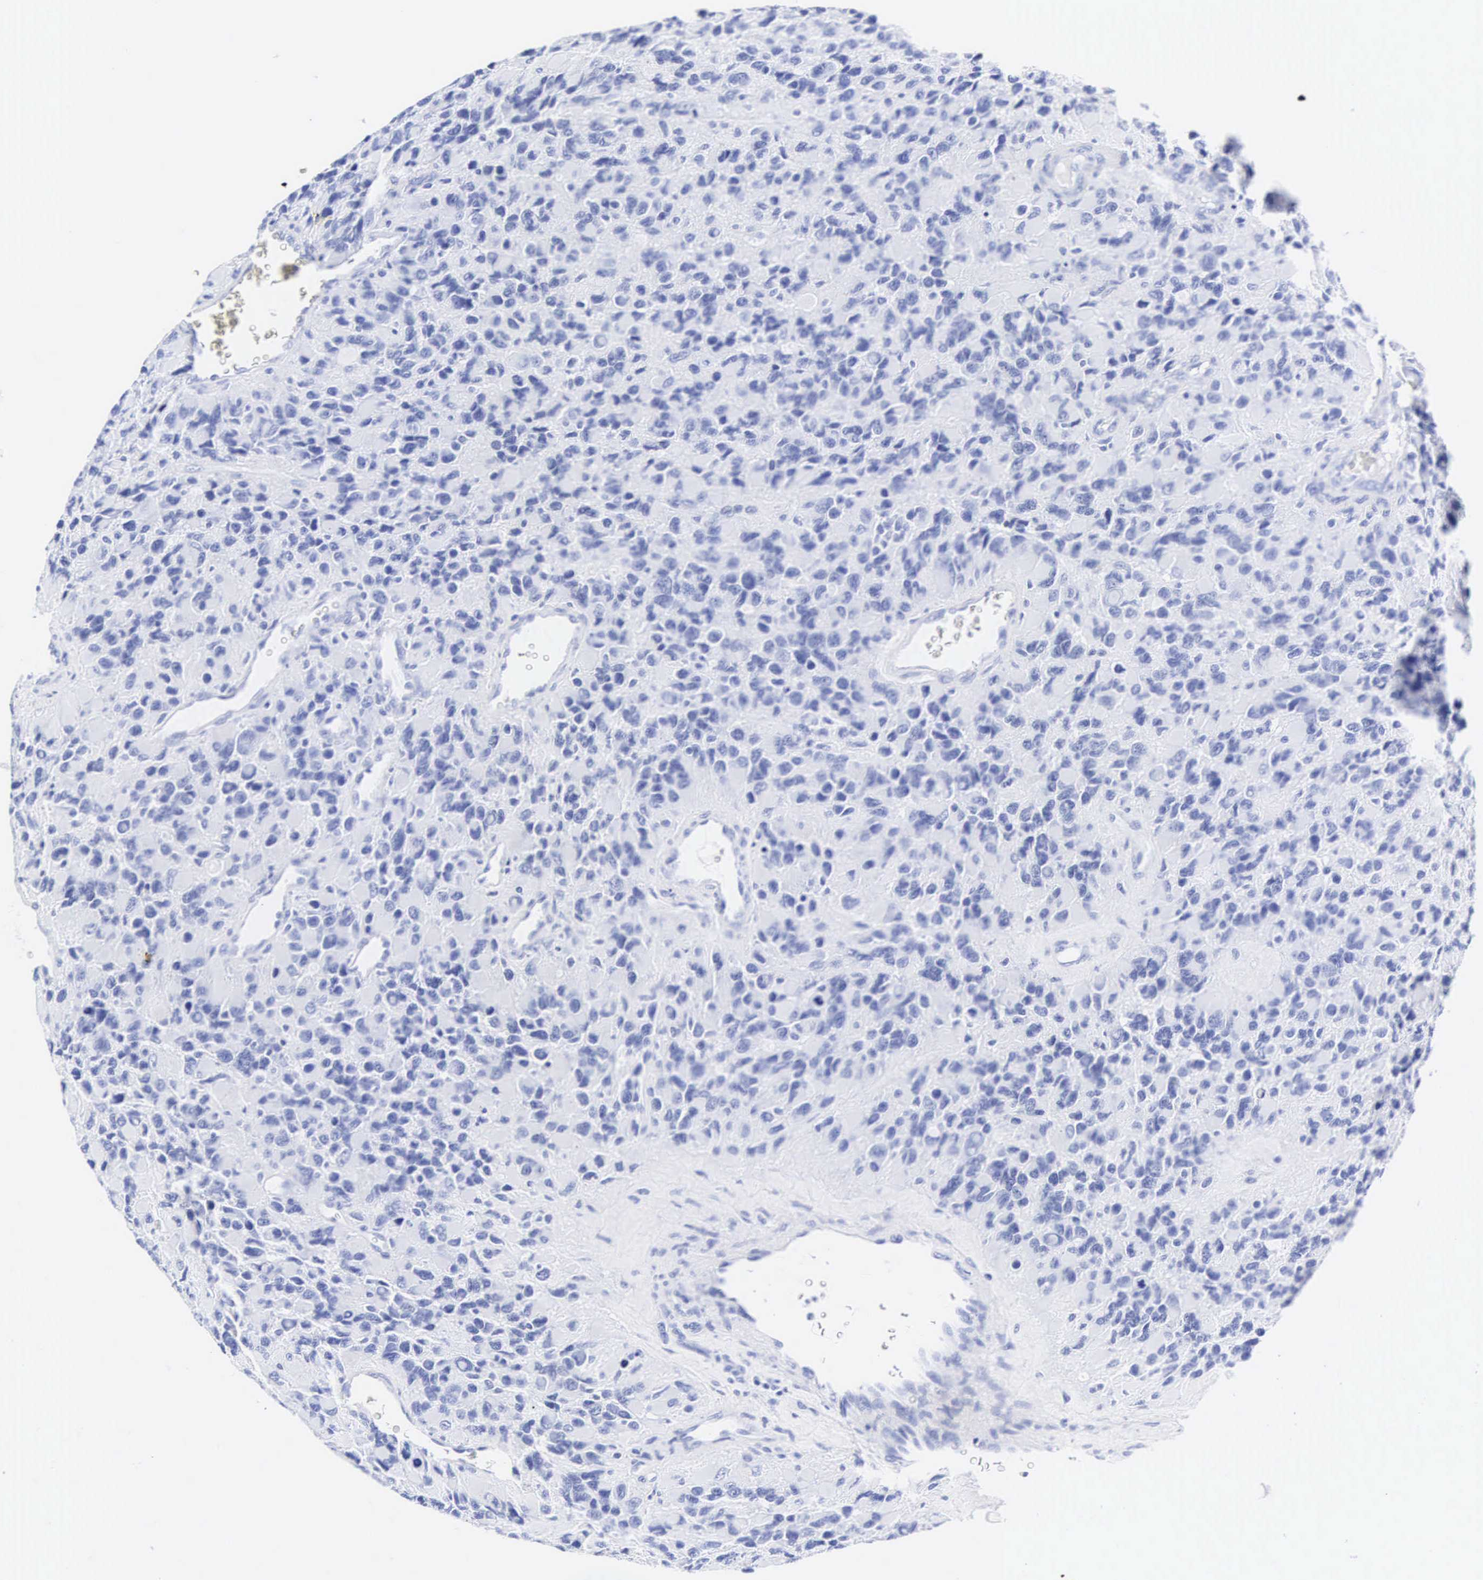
{"staining": {"intensity": "negative", "quantity": "none", "location": "none"}, "tissue": "glioma", "cell_type": "Tumor cells", "image_type": "cancer", "snomed": [{"axis": "morphology", "description": "Glioma, malignant, High grade"}, {"axis": "topography", "description": "Brain"}], "caption": "A photomicrograph of human glioma is negative for staining in tumor cells. (Stains: DAB (3,3'-diaminobenzidine) immunohistochemistry (IHC) with hematoxylin counter stain, Microscopy: brightfield microscopy at high magnification).", "gene": "INS", "patient": {"sex": "male", "age": 77}}